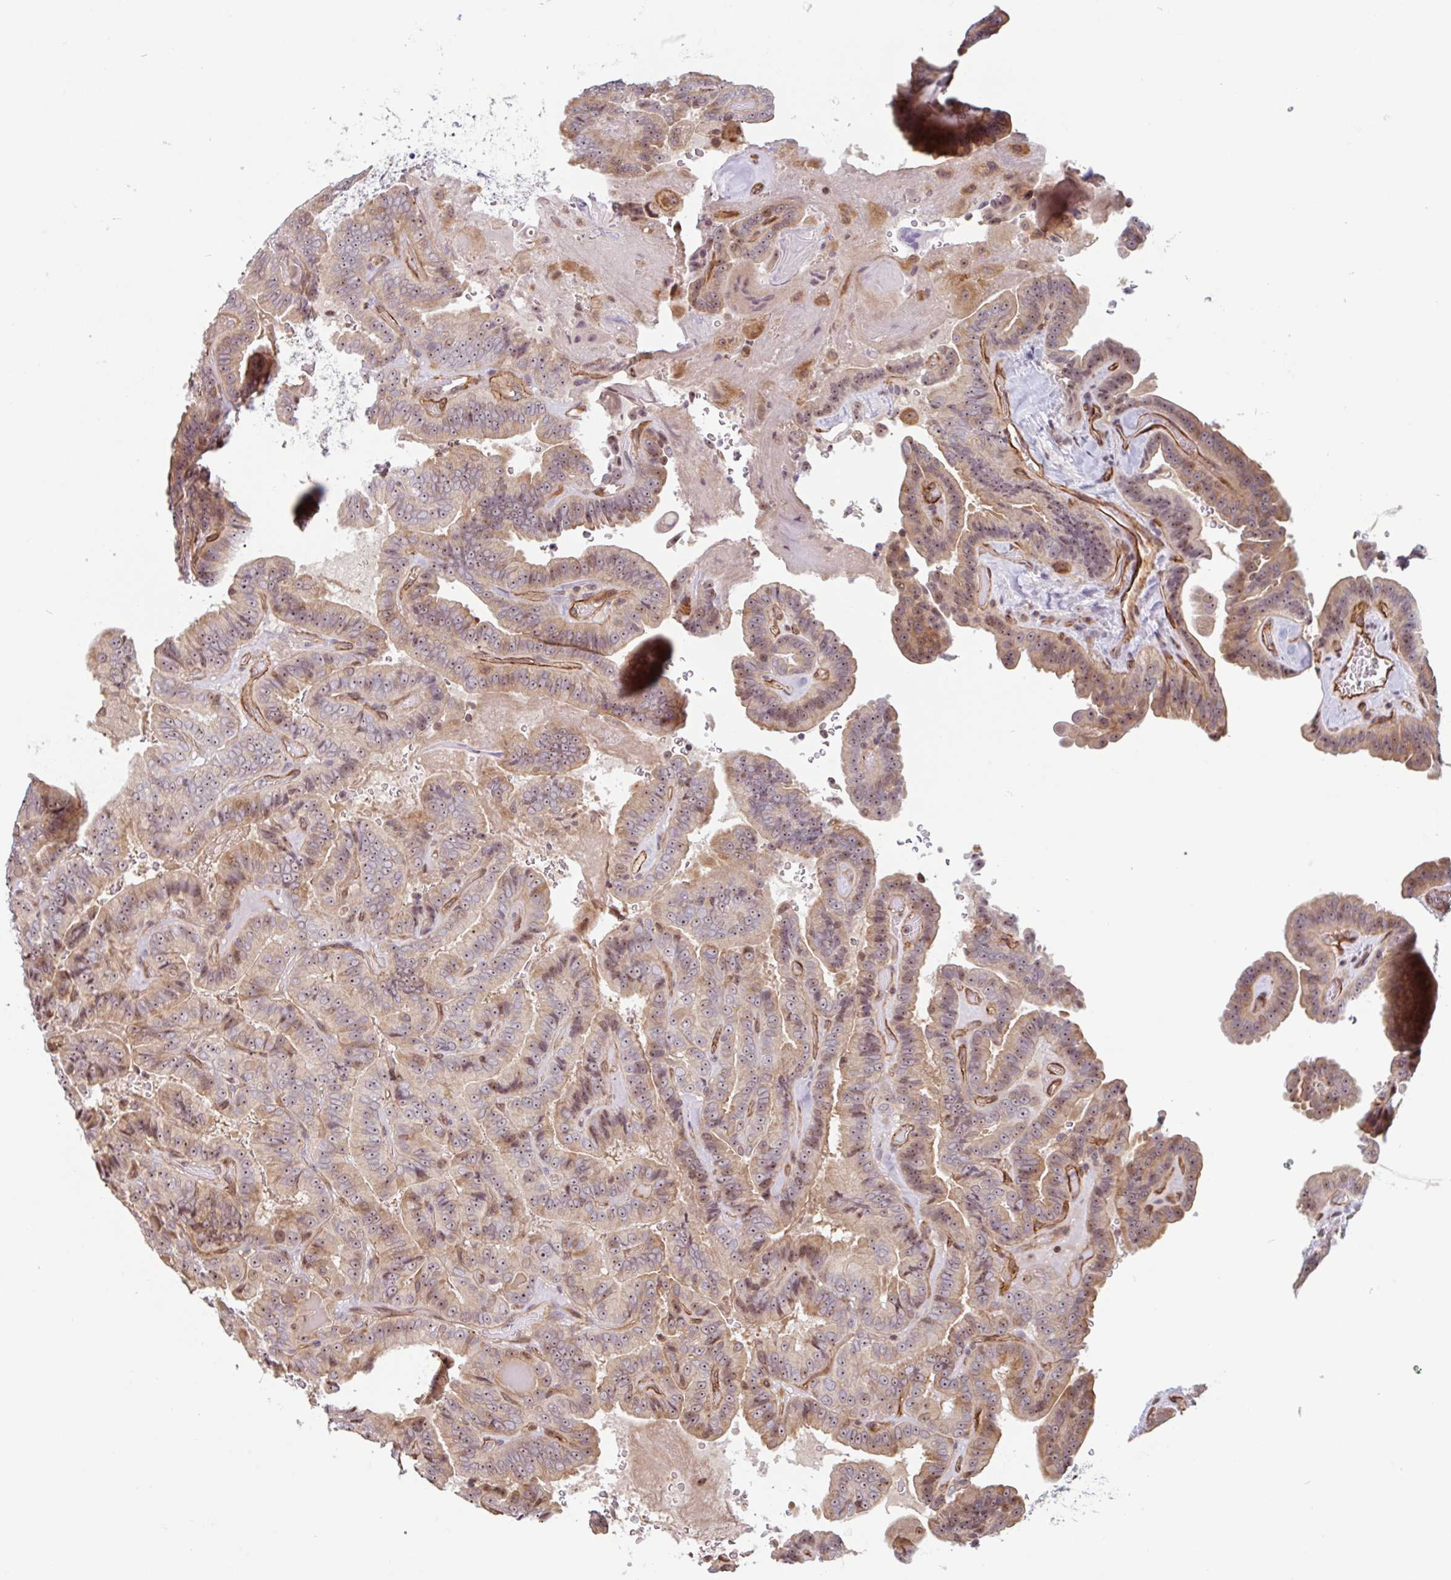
{"staining": {"intensity": "moderate", "quantity": ">75%", "location": "cytoplasmic/membranous,nuclear"}, "tissue": "thyroid cancer", "cell_type": "Tumor cells", "image_type": "cancer", "snomed": [{"axis": "morphology", "description": "Papillary adenocarcinoma, NOS"}, {"axis": "topography", "description": "Thyroid gland"}], "caption": "There is medium levels of moderate cytoplasmic/membranous and nuclear staining in tumor cells of thyroid cancer, as demonstrated by immunohistochemical staining (brown color).", "gene": "ZNF689", "patient": {"sex": "male", "age": 61}}